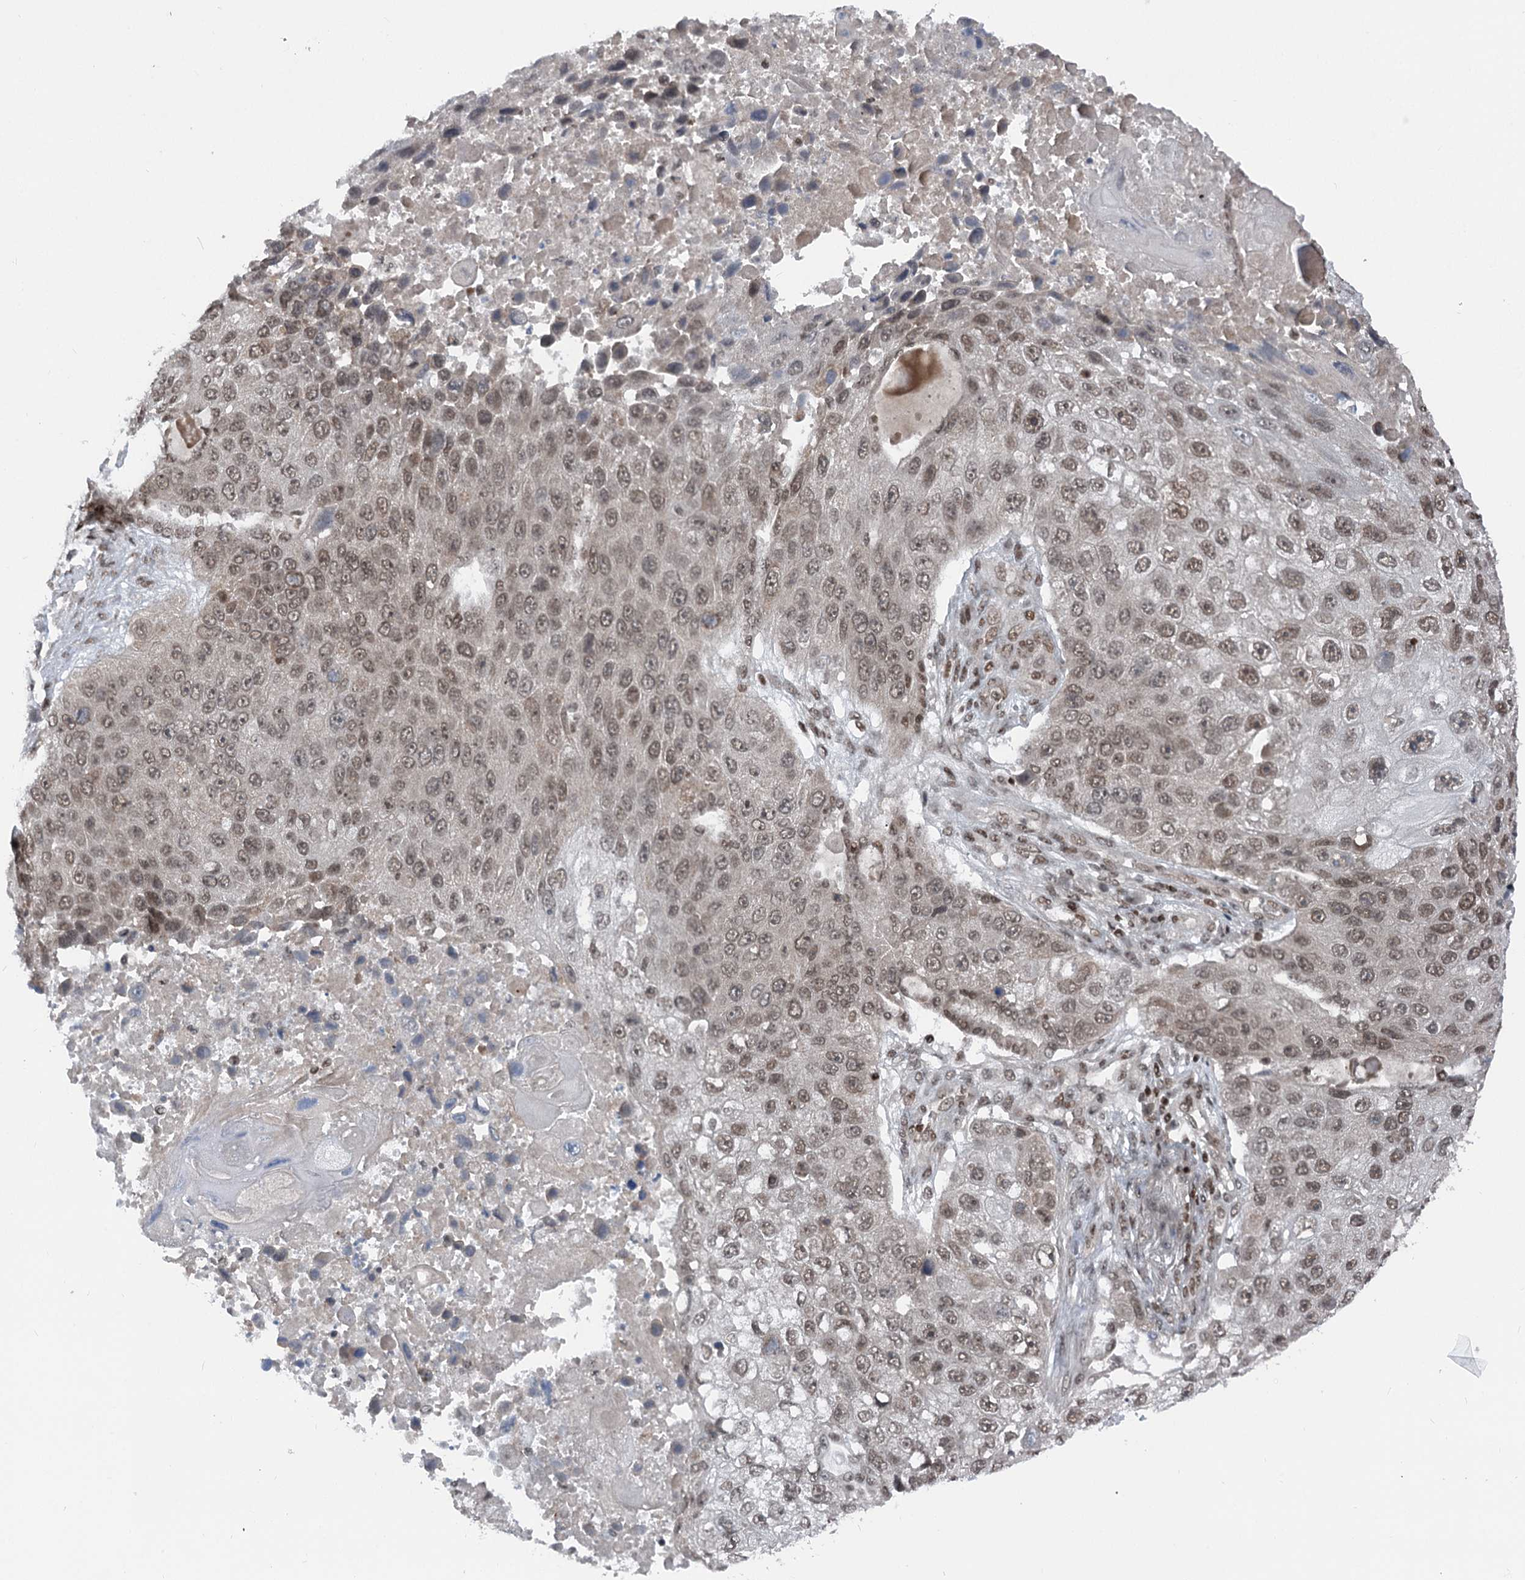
{"staining": {"intensity": "moderate", "quantity": ">75%", "location": "nuclear"}, "tissue": "lung cancer", "cell_type": "Tumor cells", "image_type": "cancer", "snomed": [{"axis": "morphology", "description": "Squamous cell carcinoma, NOS"}, {"axis": "topography", "description": "Lung"}], "caption": "This micrograph demonstrates IHC staining of human lung squamous cell carcinoma, with medium moderate nuclear expression in about >75% of tumor cells.", "gene": "CGGBP1", "patient": {"sex": "male", "age": 61}}